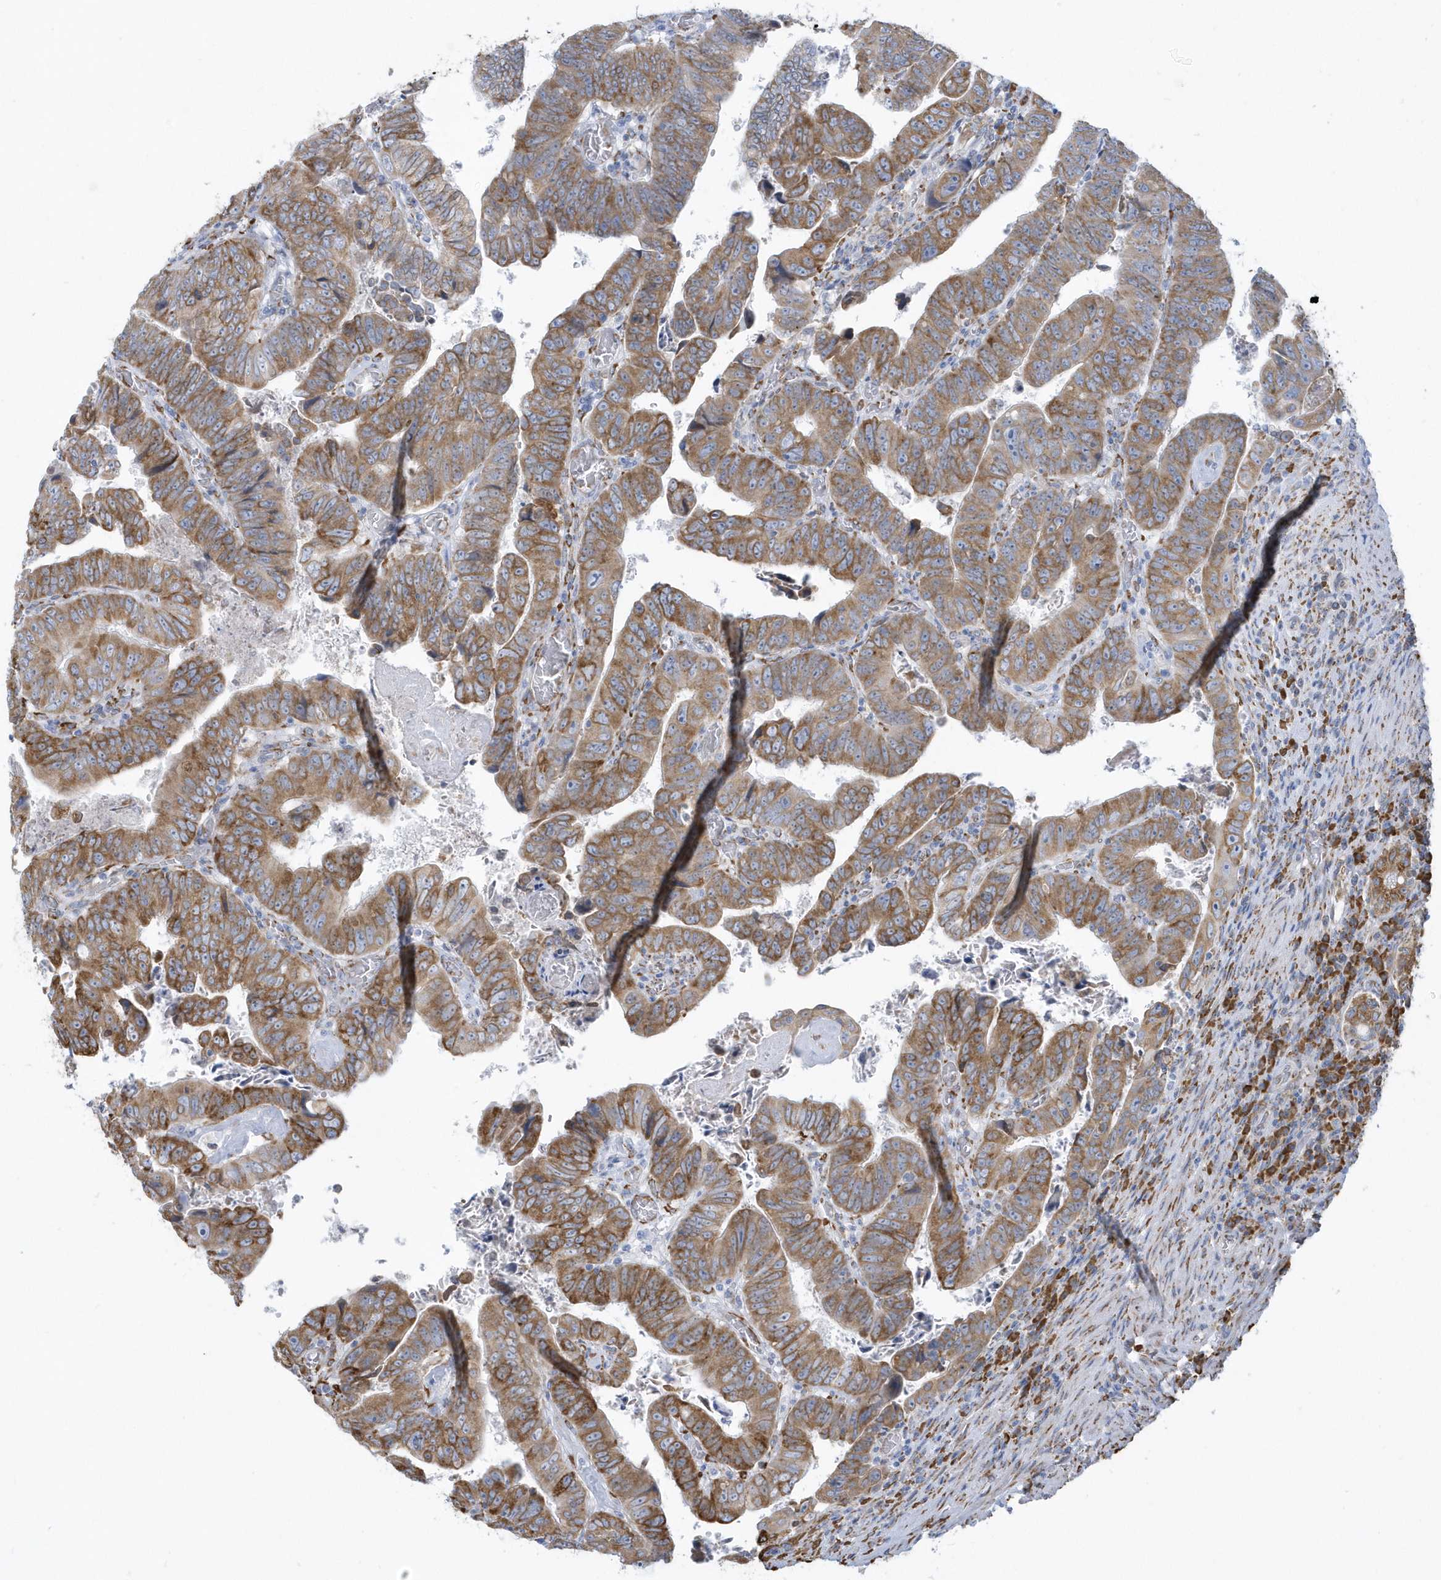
{"staining": {"intensity": "moderate", "quantity": ">75%", "location": "cytoplasmic/membranous"}, "tissue": "colorectal cancer", "cell_type": "Tumor cells", "image_type": "cancer", "snomed": [{"axis": "morphology", "description": "Normal tissue, NOS"}, {"axis": "morphology", "description": "Adenocarcinoma, NOS"}, {"axis": "topography", "description": "Rectum"}], "caption": "Adenocarcinoma (colorectal) tissue displays moderate cytoplasmic/membranous staining in approximately >75% of tumor cells", "gene": "DCAF1", "patient": {"sex": "female", "age": 65}}